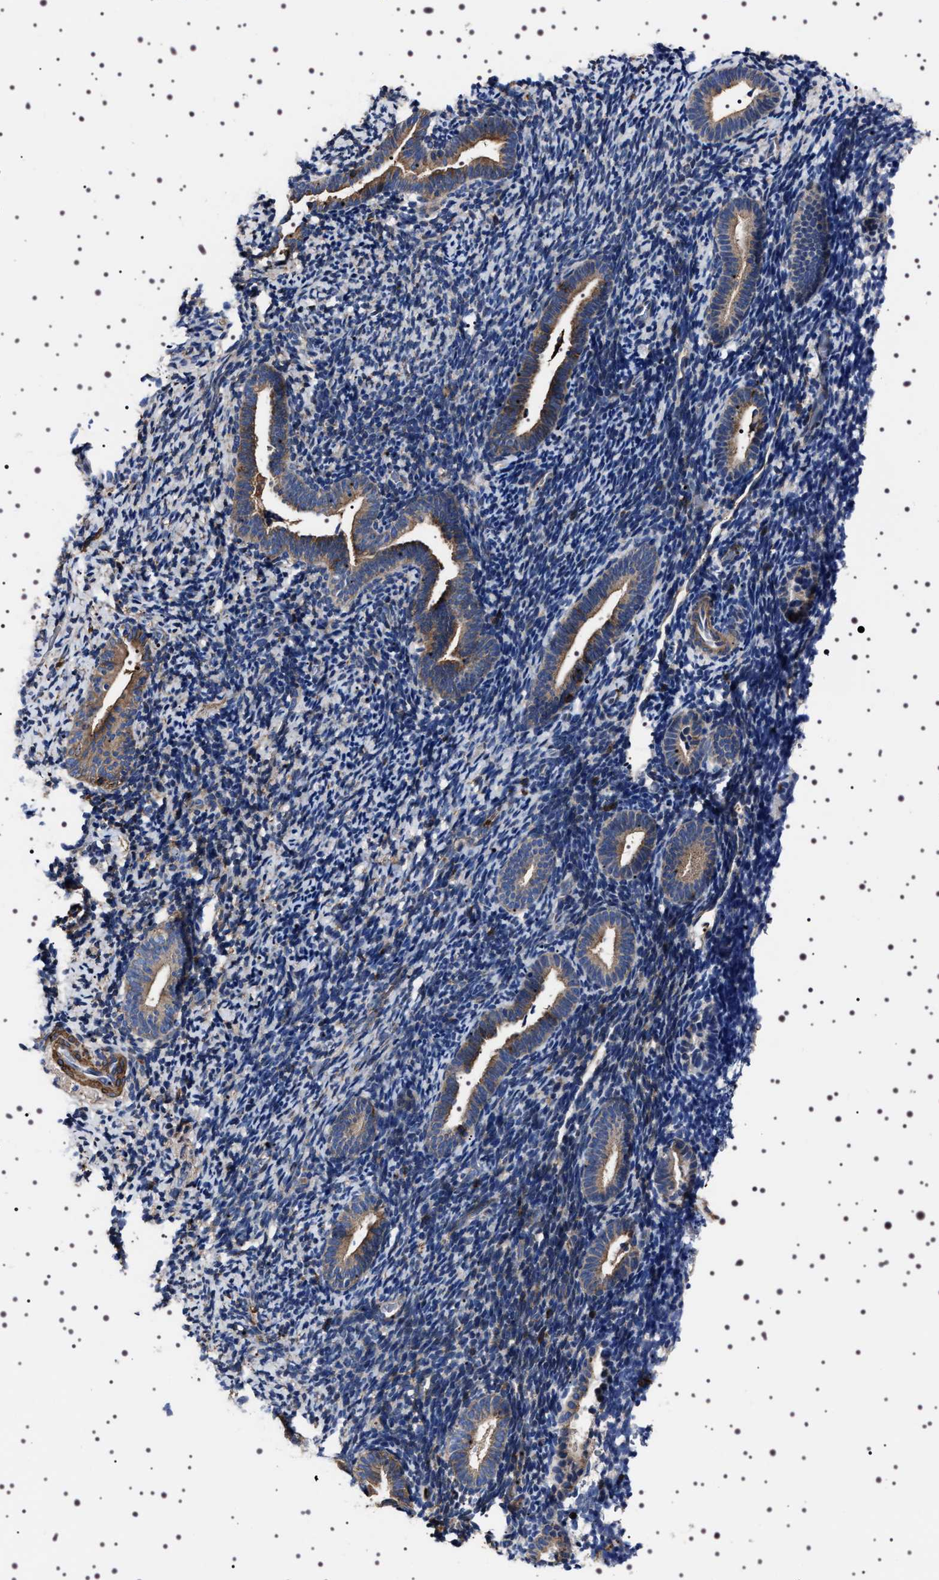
{"staining": {"intensity": "weak", "quantity": "<25%", "location": "cytoplasmic/membranous"}, "tissue": "endometrium", "cell_type": "Cells in endometrial stroma", "image_type": "normal", "snomed": [{"axis": "morphology", "description": "Normal tissue, NOS"}, {"axis": "topography", "description": "Endometrium"}], "caption": "Image shows no significant protein positivity in cells in endometrial stroma of unremarkable endometrium. (Immunohistochemistry (ihc), brightfield microscopy, high magnification).", "gene": "WDR1", "patient": {"sex": "female", "age": 51}}